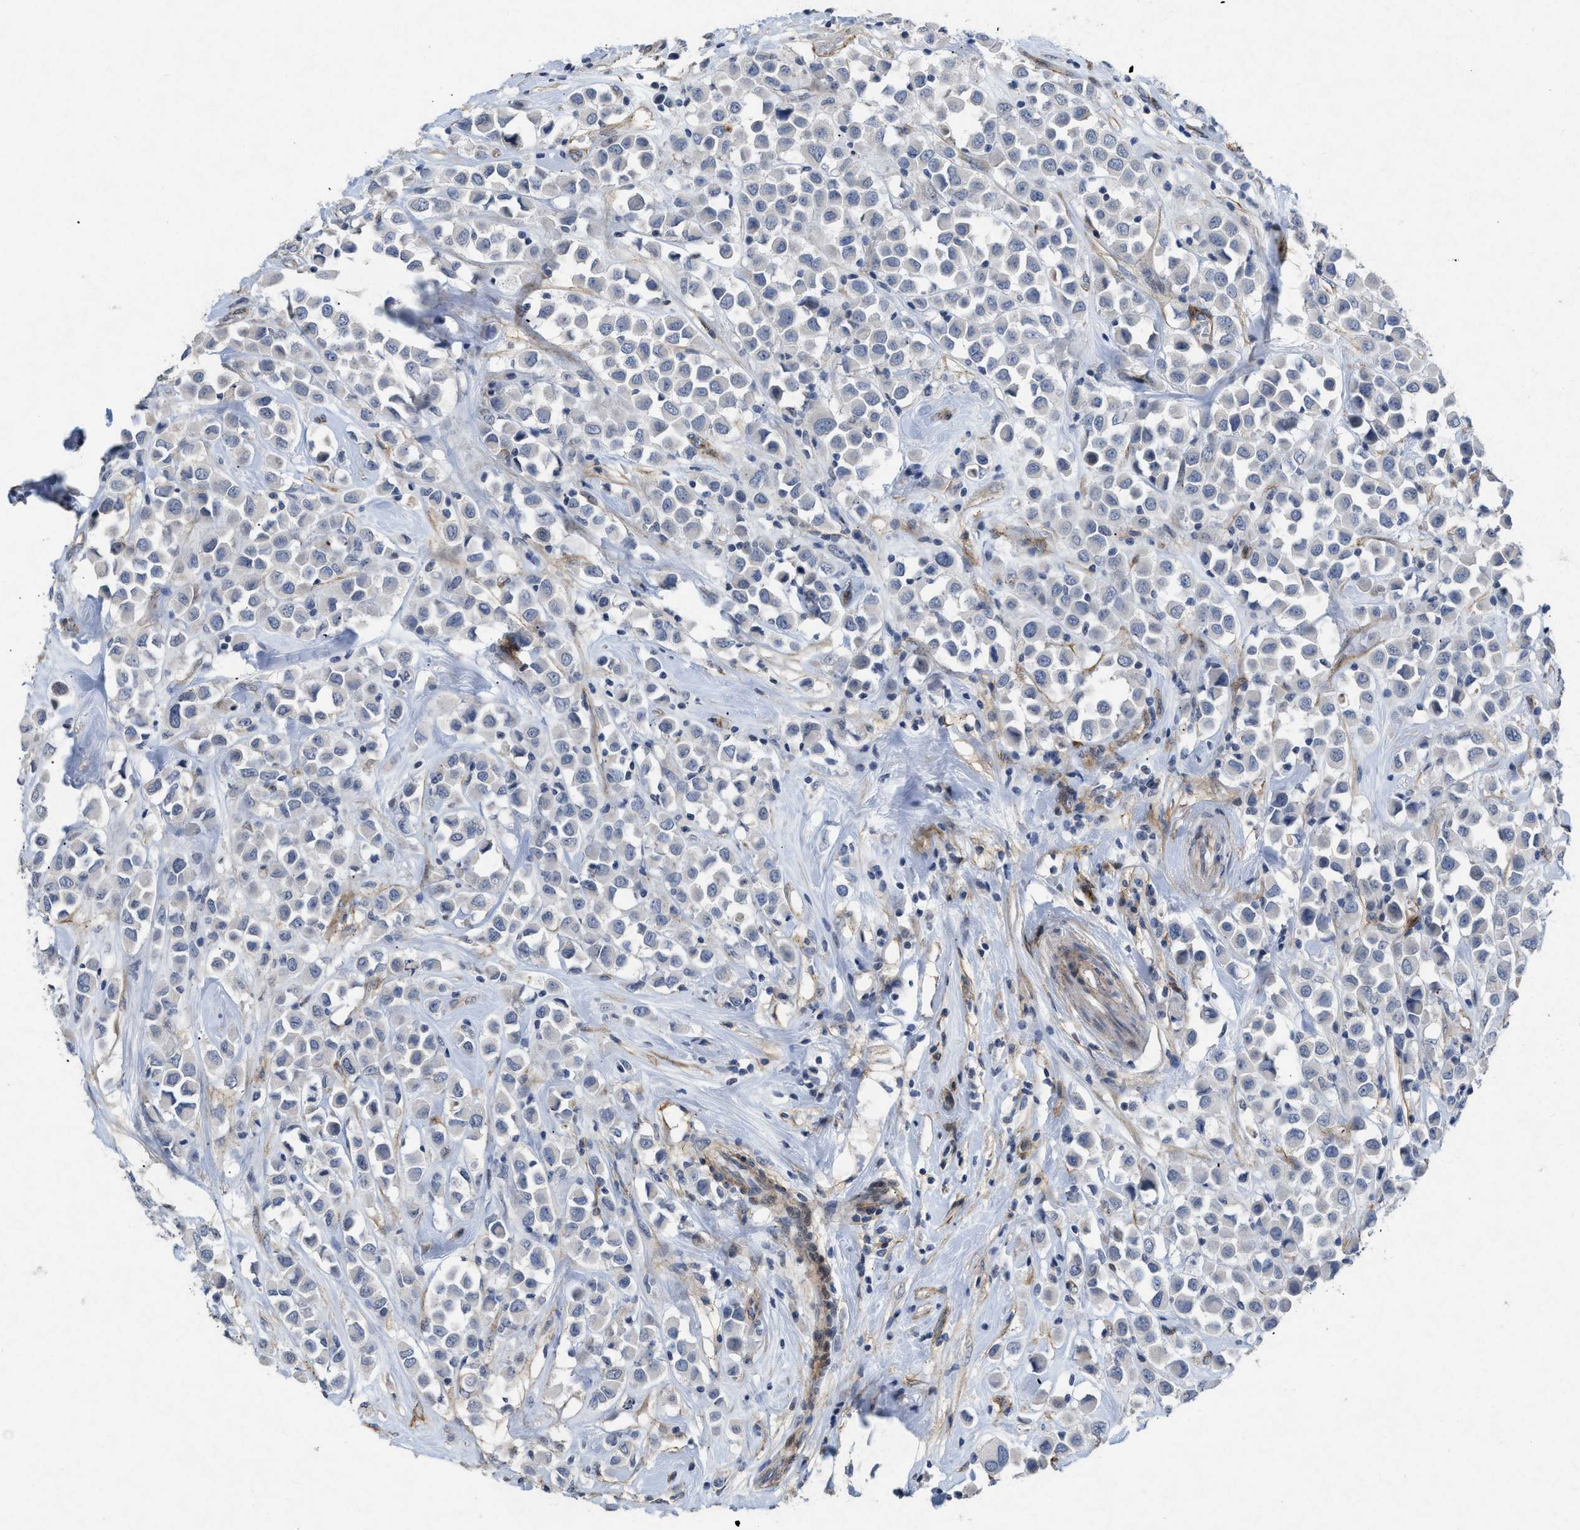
{"staining": {"intensity": "negative", "quantity": "none", "location": "none"}, "tissue": "breast cancer", "cell_type": "Tumor cells", "image_type": "cancer", "snomed": [{"axis": "morphology", "description": "Duct carcinoma"}, {"axis": "topography", "description": "Breast"}], "caption": "A high-resolution photomicrograph shows immunohistochemistry (IHC) staining of invasive ductal carcinoma (breast), which demonstrates no significant positivity in tumor cells. (DAB (3,3'-diaminobenzidine) immunohistochemistry with hematoxylin counter stain).", "gene": "PDGFRA", "patient": {"sex": "female", "age": 61}}